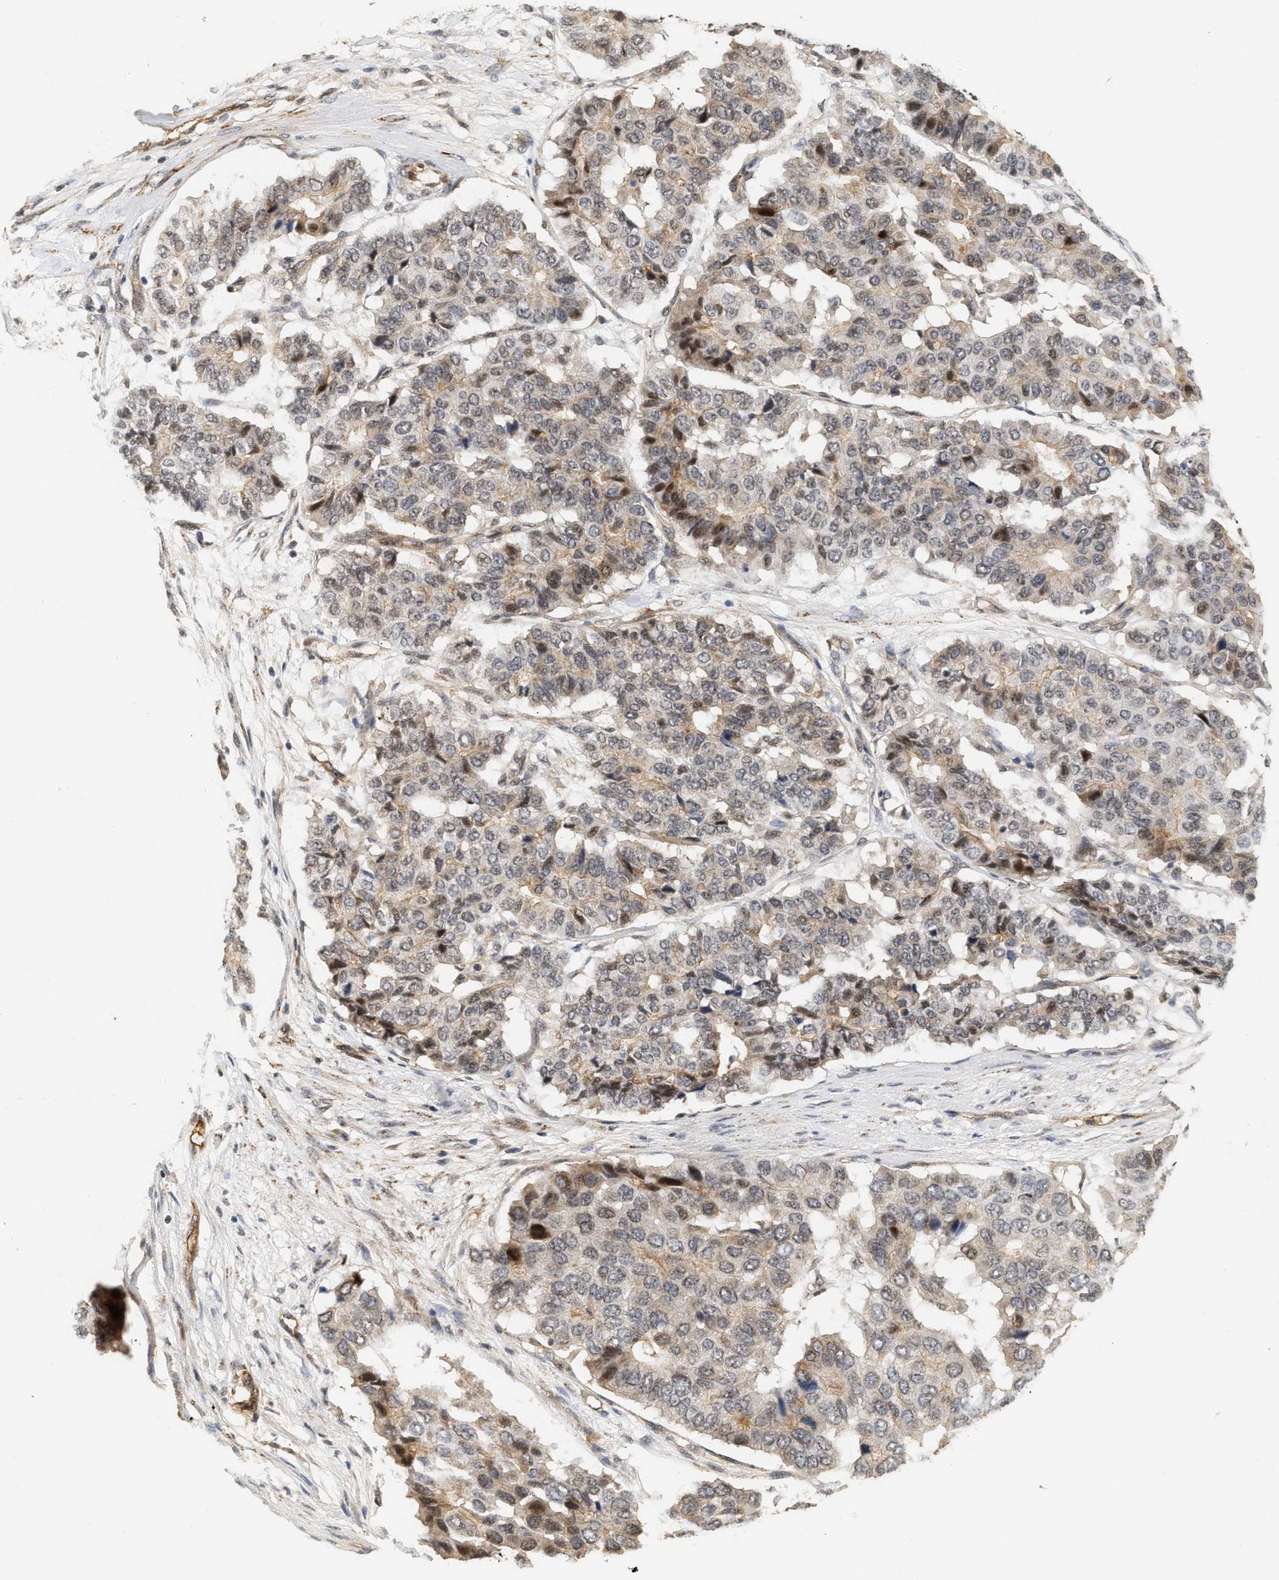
{"staining": {"intensity": "moderate", "quantity": "<25%", "location": "cytoplasmic/membranous,nuclear"}, "tissue": "pancreatic cancer", "cell_type": "Tumor cells", "image_type": "cancer", "snomed": [{"axis": "morphology", "description": "Adenocarcinoma, NOS"}, {"axis": "topography", "description": "Pancreas"}], "caption": "The immunohistochemical stain labels moderate cytoplasmic/membranous and nuclear positivity in tumor cells of pancreatic cancer (adenocarcinoma) tissue. The protein is stained brown, and the nuclei are stained in blue (DAB (3,3'-diaminobenzidine) IHC with brightfield microscopy, high magnification).", "gene": "PLXND1", "patient": {"sex": "male", "age": 50}}